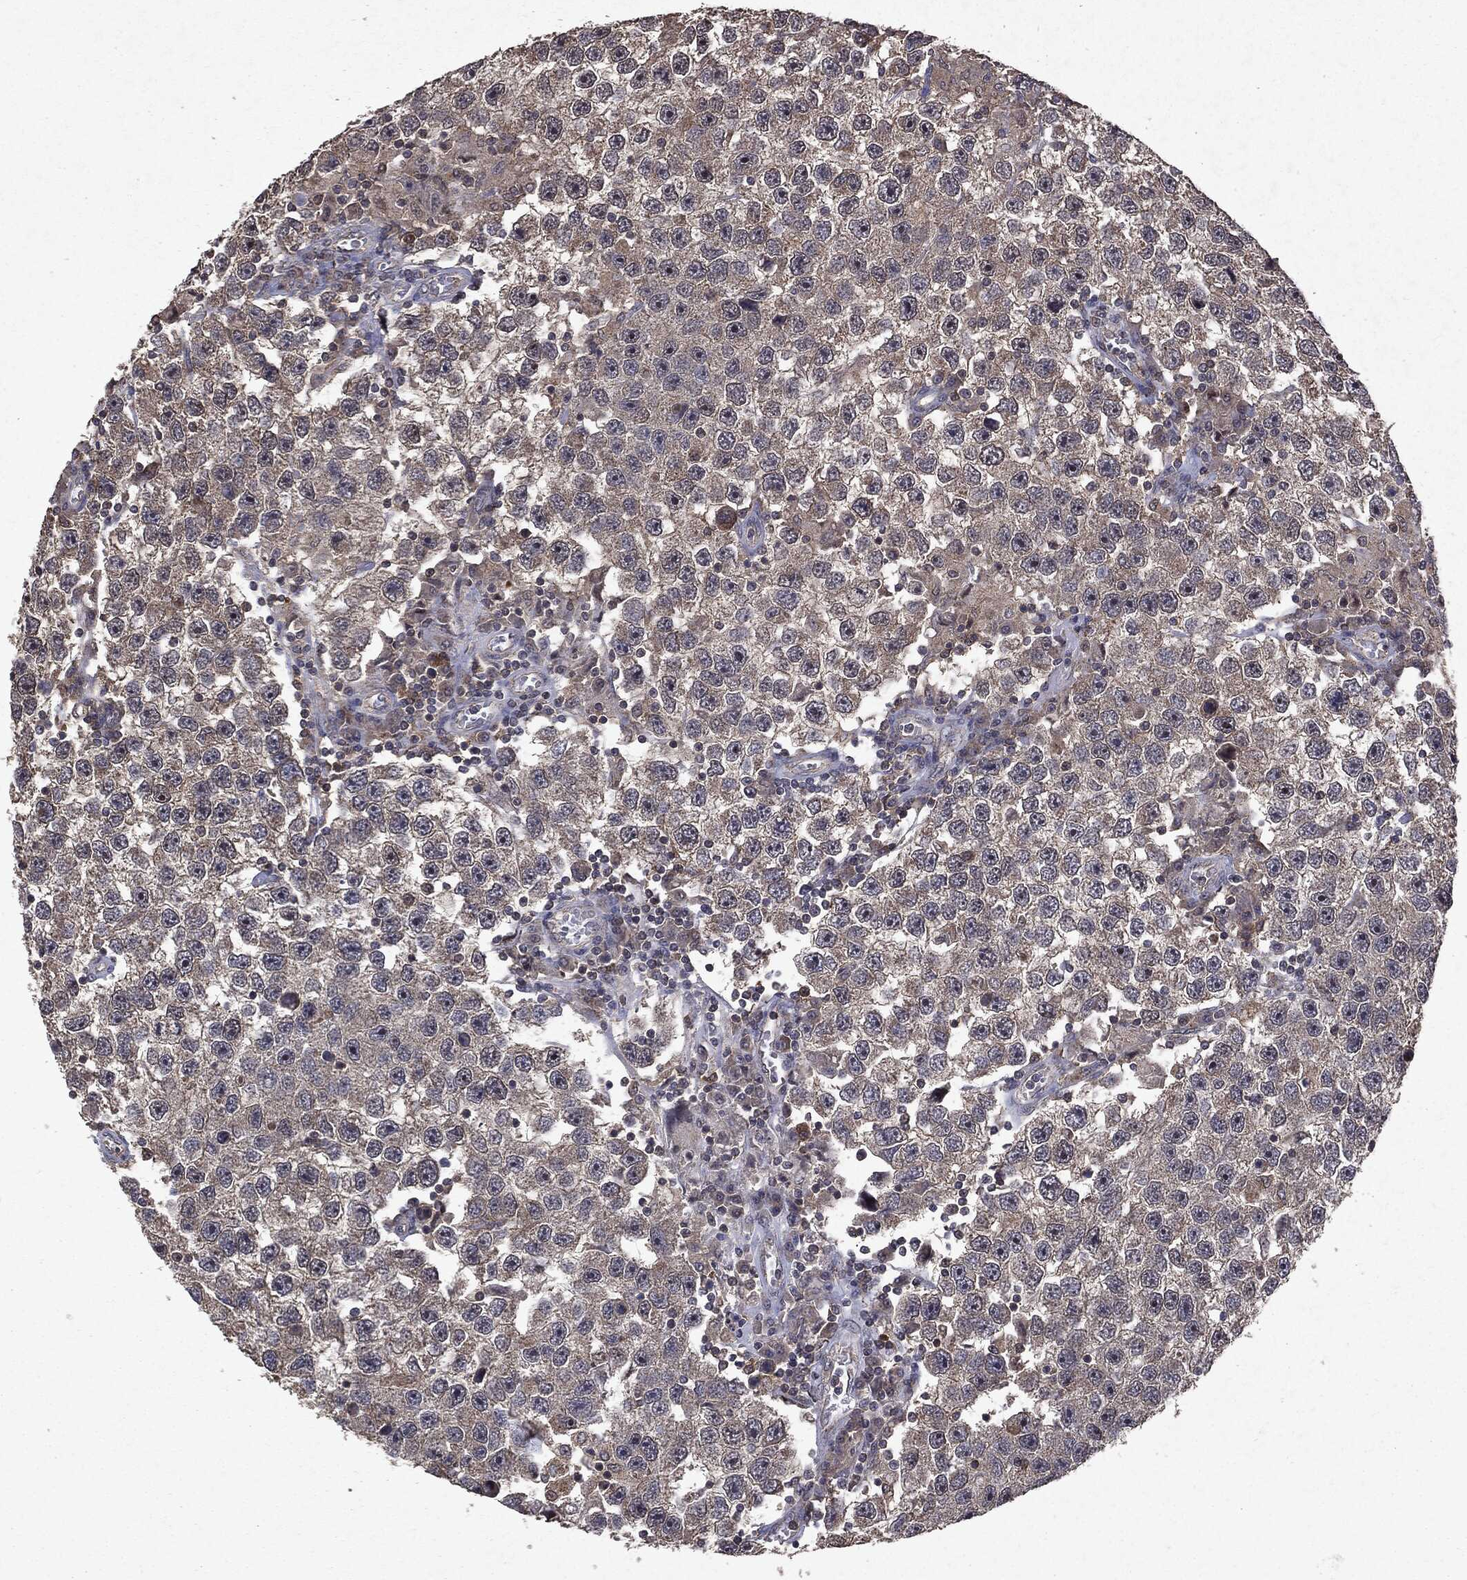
{"staining": {"intensity": "negative", "quantity": "none", "location": "none"}, "tissue": "testis cancer", "cell_type": "Tumor cells", "image_type": "cancer", "snomed": [{"axis": "morphology", "description": "Seminoma, NOS"}, {"axis": "topography", "description": "Testis"}], "caption": "Testis cancer stained for a protein using IHC displays no positivity tumor cells.", "gene": "PTEN", "patient": {"sex": "male", "age": 26}}